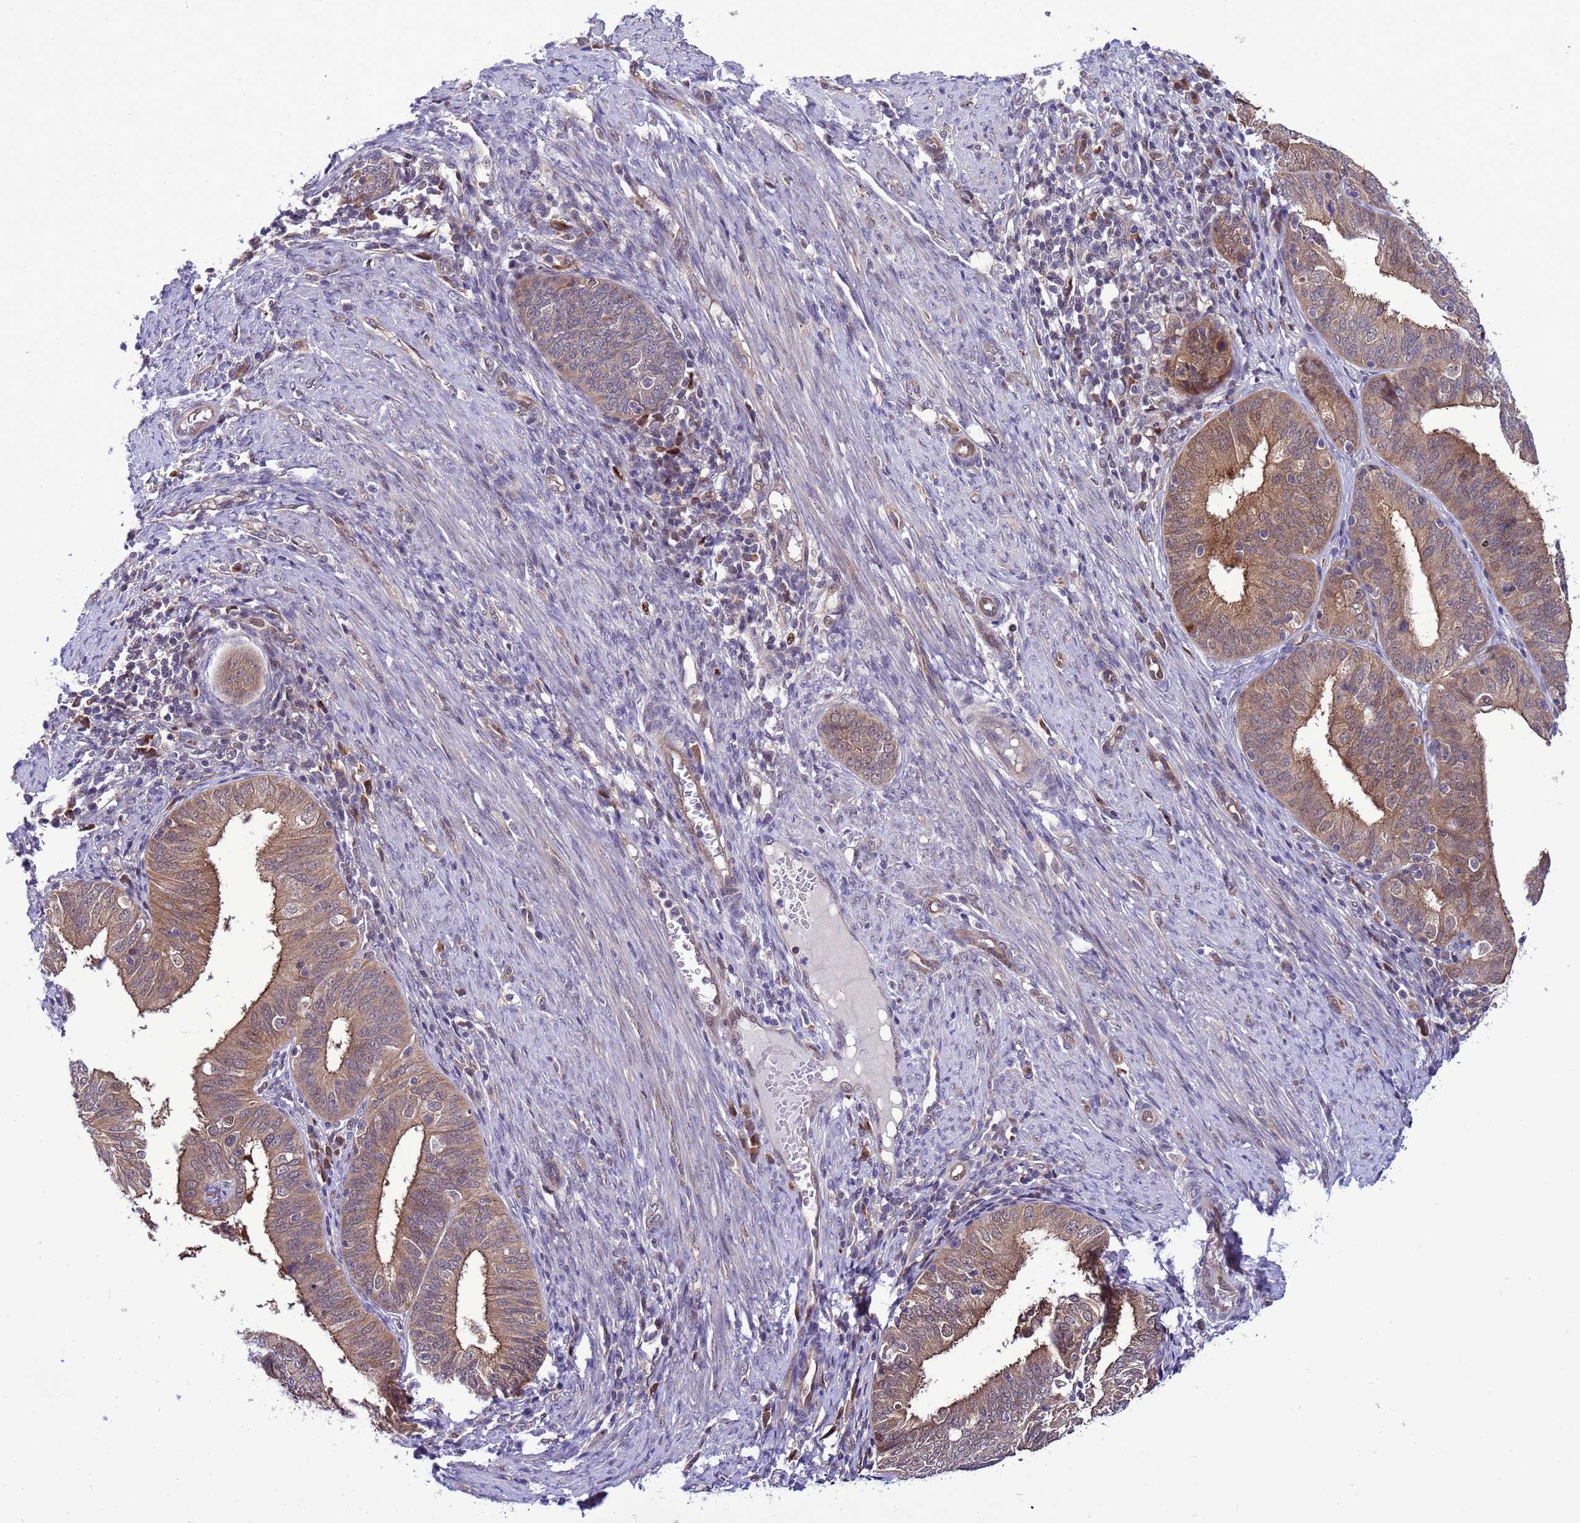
{"staining": {"intensity": "moderate", "quantity": ">75%", "location": "cytoplasmic/membranous"}, "tissue": "endometrial cancer", "cell_type": "Tumor cells", "image_type": "cancer", "snomed": [{"axis": "morphology", "description": "Adenocarcinoma, NOS"}, {"axis": "topography", "description": "Endometrium"}], "caption": "Moderate cytoplasmic/membranous protein staining is present in approximately >75% of tumor cells in adenocarcinoma (endometrial).", "gene": "RASD1", "patient": {"sex": "female", "age": 51}}